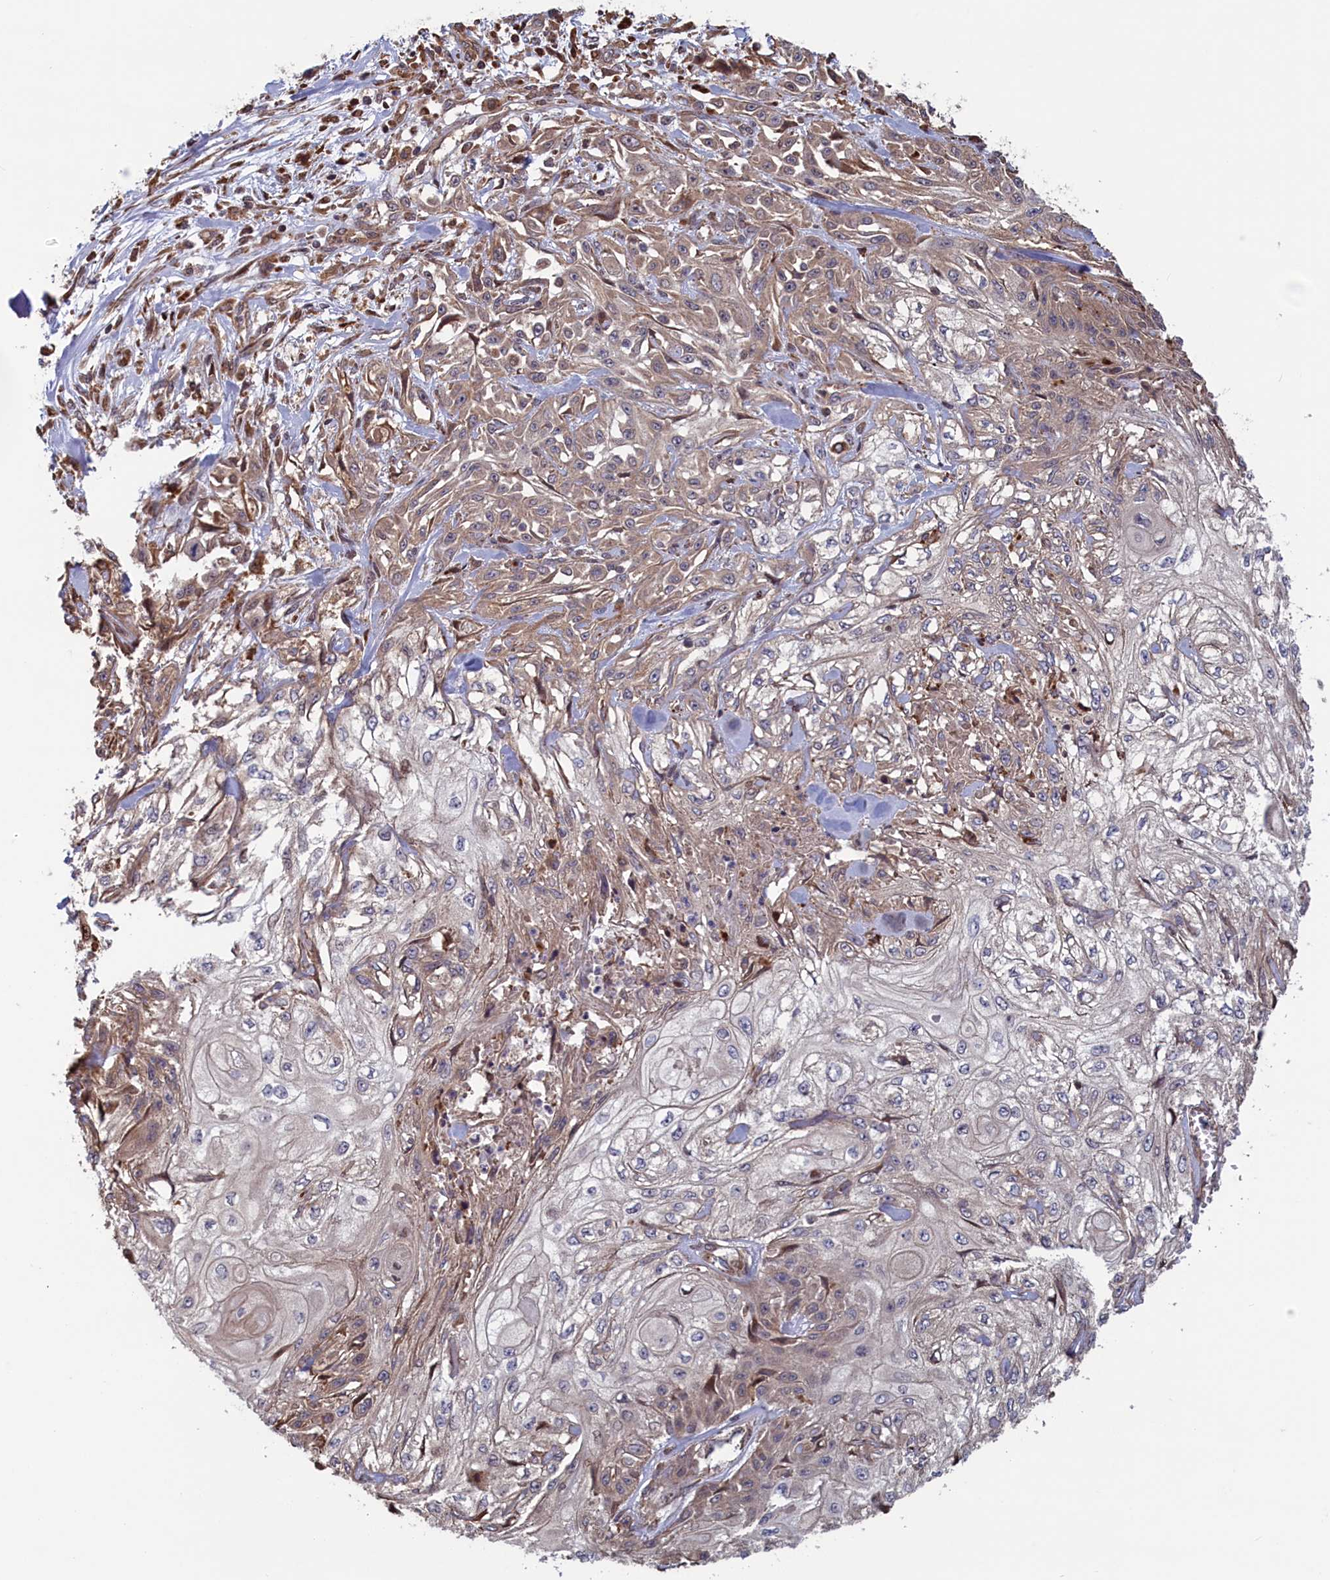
{"staining": {"intensity": "weak", "quantity": ">75%", "location": "cytoplasmic/membranous"}, "tissue": "skin cancer", "cell_type": "Tumor cells", "image_type": "cancer", "snomed": [{"axis": "morphology", "description": "Squamous cell carcinoma, NOS"}, {"axis": "morphology", "description": "Squamous cell carcinoma, metastatic, NOS"}, {"axis": "topography", "description": "Skin"}, {"axis": "topography", "description": "Lymph node"}], "caption": "Immunohistochemical staining of skin cancer (squamous cell carcinoma) reveals low levels of weak cytoplasmic/membranous protein positivity in about >75% of tumor cells.", "gene": "RILPL1", "patient": {"sex": "male", "age": 75}}